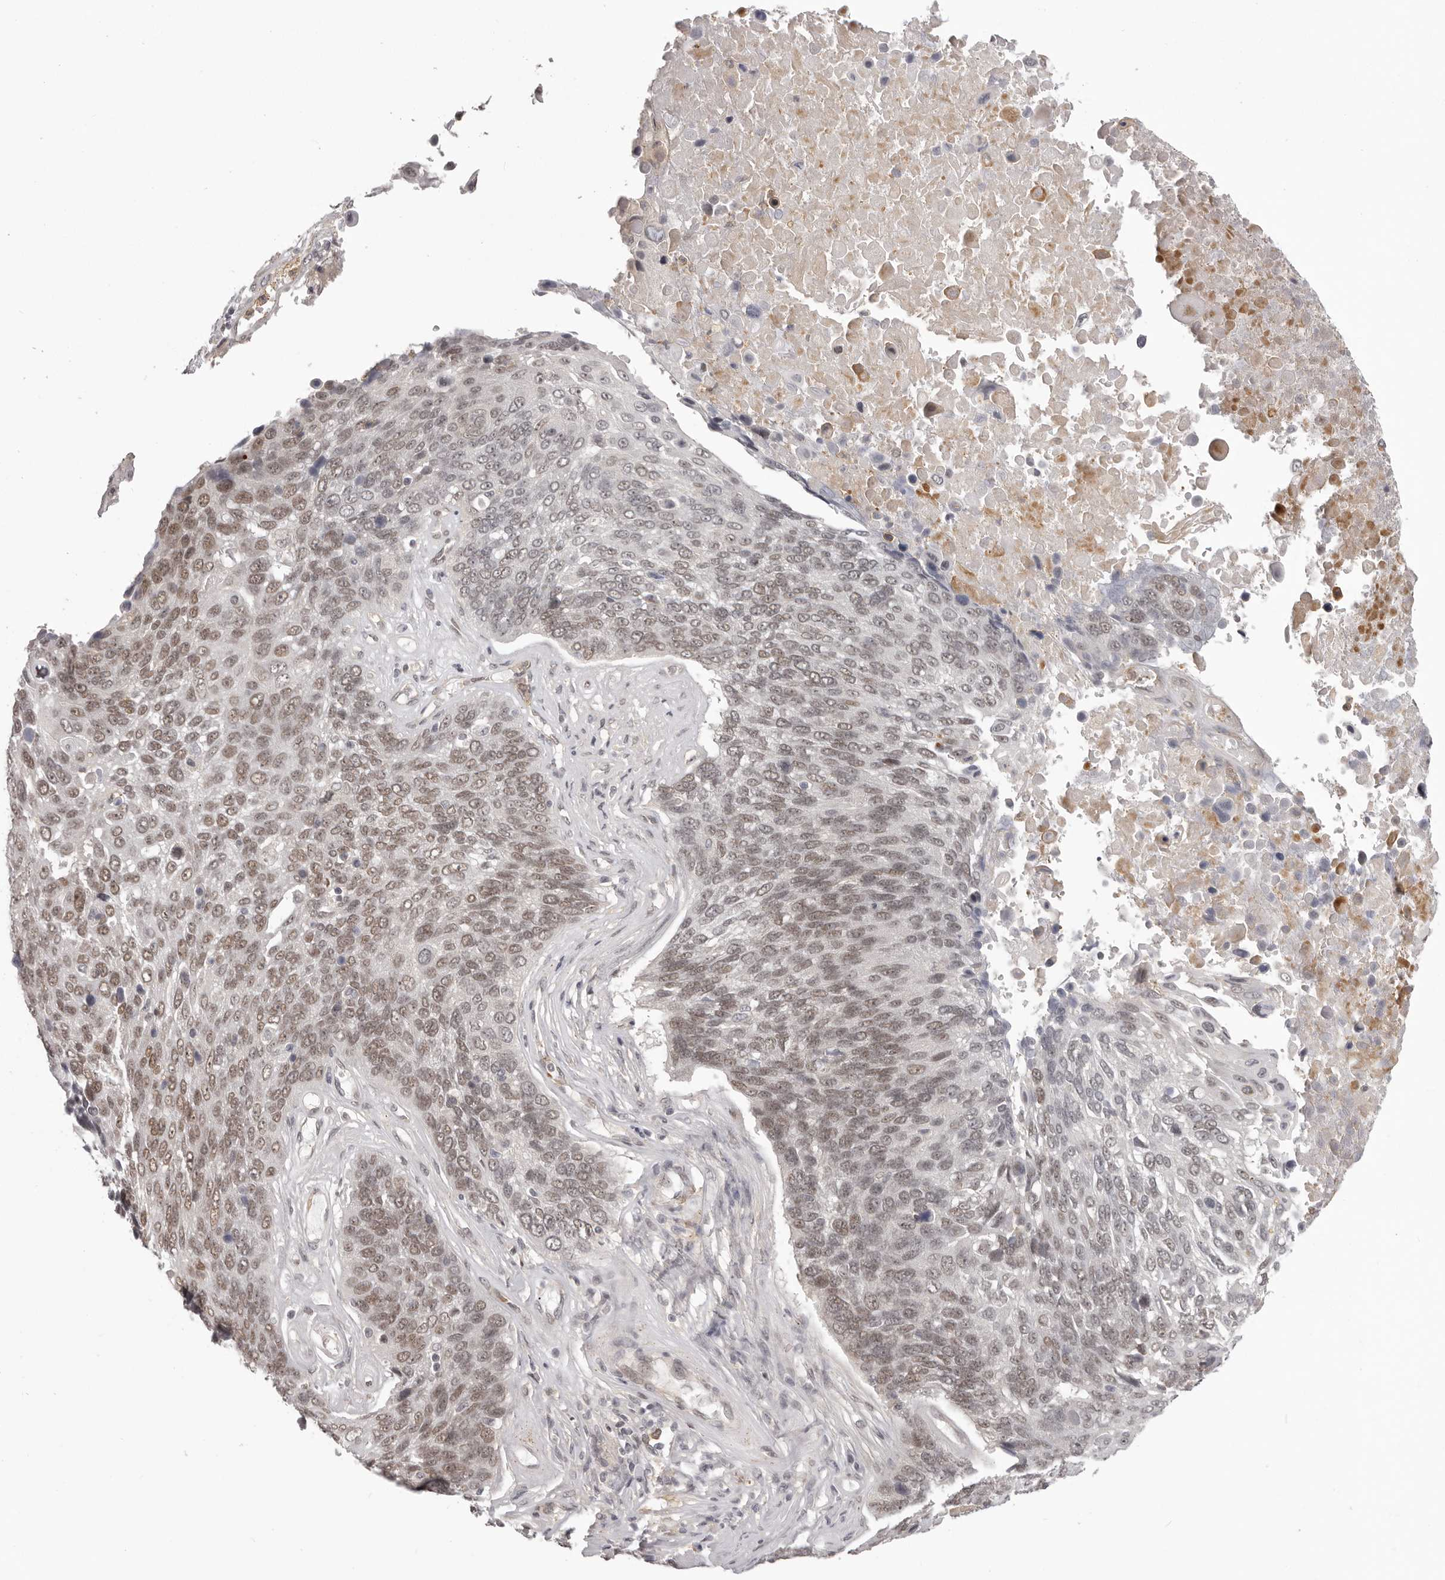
{"staining": {"intensity": "moderate", "quantity": ">75%", "location": "nuclear"}, "tissue": "lung cancer", "cell_type": "Tumor cells", "image_type": "cancer", "snomed": [{"axis": "morphology", "description": "Squamous cell carcinoma, NOS"}, {"axis": "topography", "description": "Lung"}], "caption": "A high-resolution photomicrograph shows immunohistochemistry (IHC) staining of lung cancer, which exhibits moderate nuclear expression in approximately >75% of tumor cells.", "gene": "RNF2", "patient": {"sex": "male", "age": 66}}